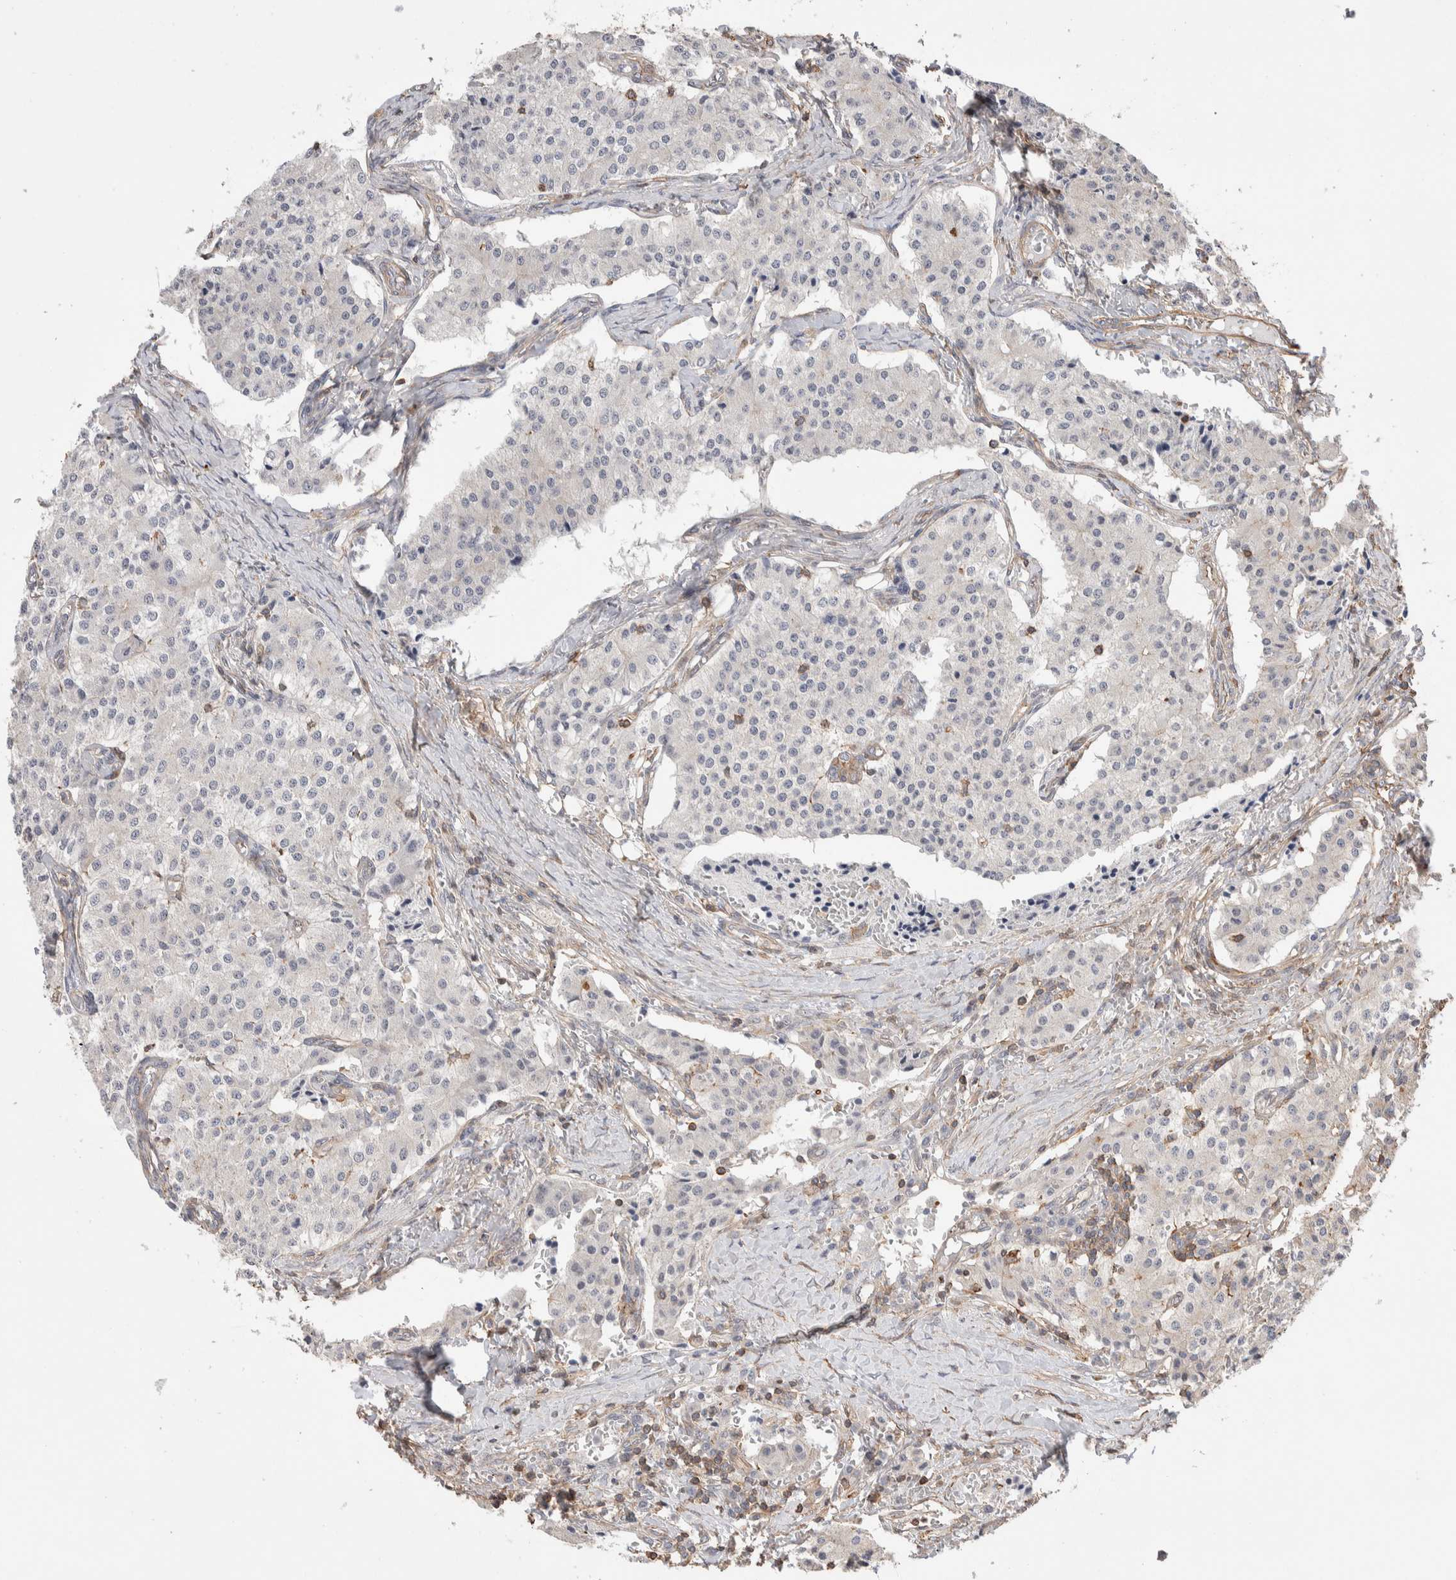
{"staining": {"intensity": "negative", "quantity": "none", "location": "none"}, "tissue": "carcinoid", "cell_type": "Tumor cells", "image_type": "cancer", "snomed": [{"axis": "morphology", "description": "Carcinoid, malignant, NOS"}, {"axis": "topography", "description": "Colon"}], "caption": "This is an immunohistochemistry image of carcinoid (malignant). There is no positivity in tumor cells.", "gene": "ZNF704", "patient": {"sex": "female", "age": 52}}